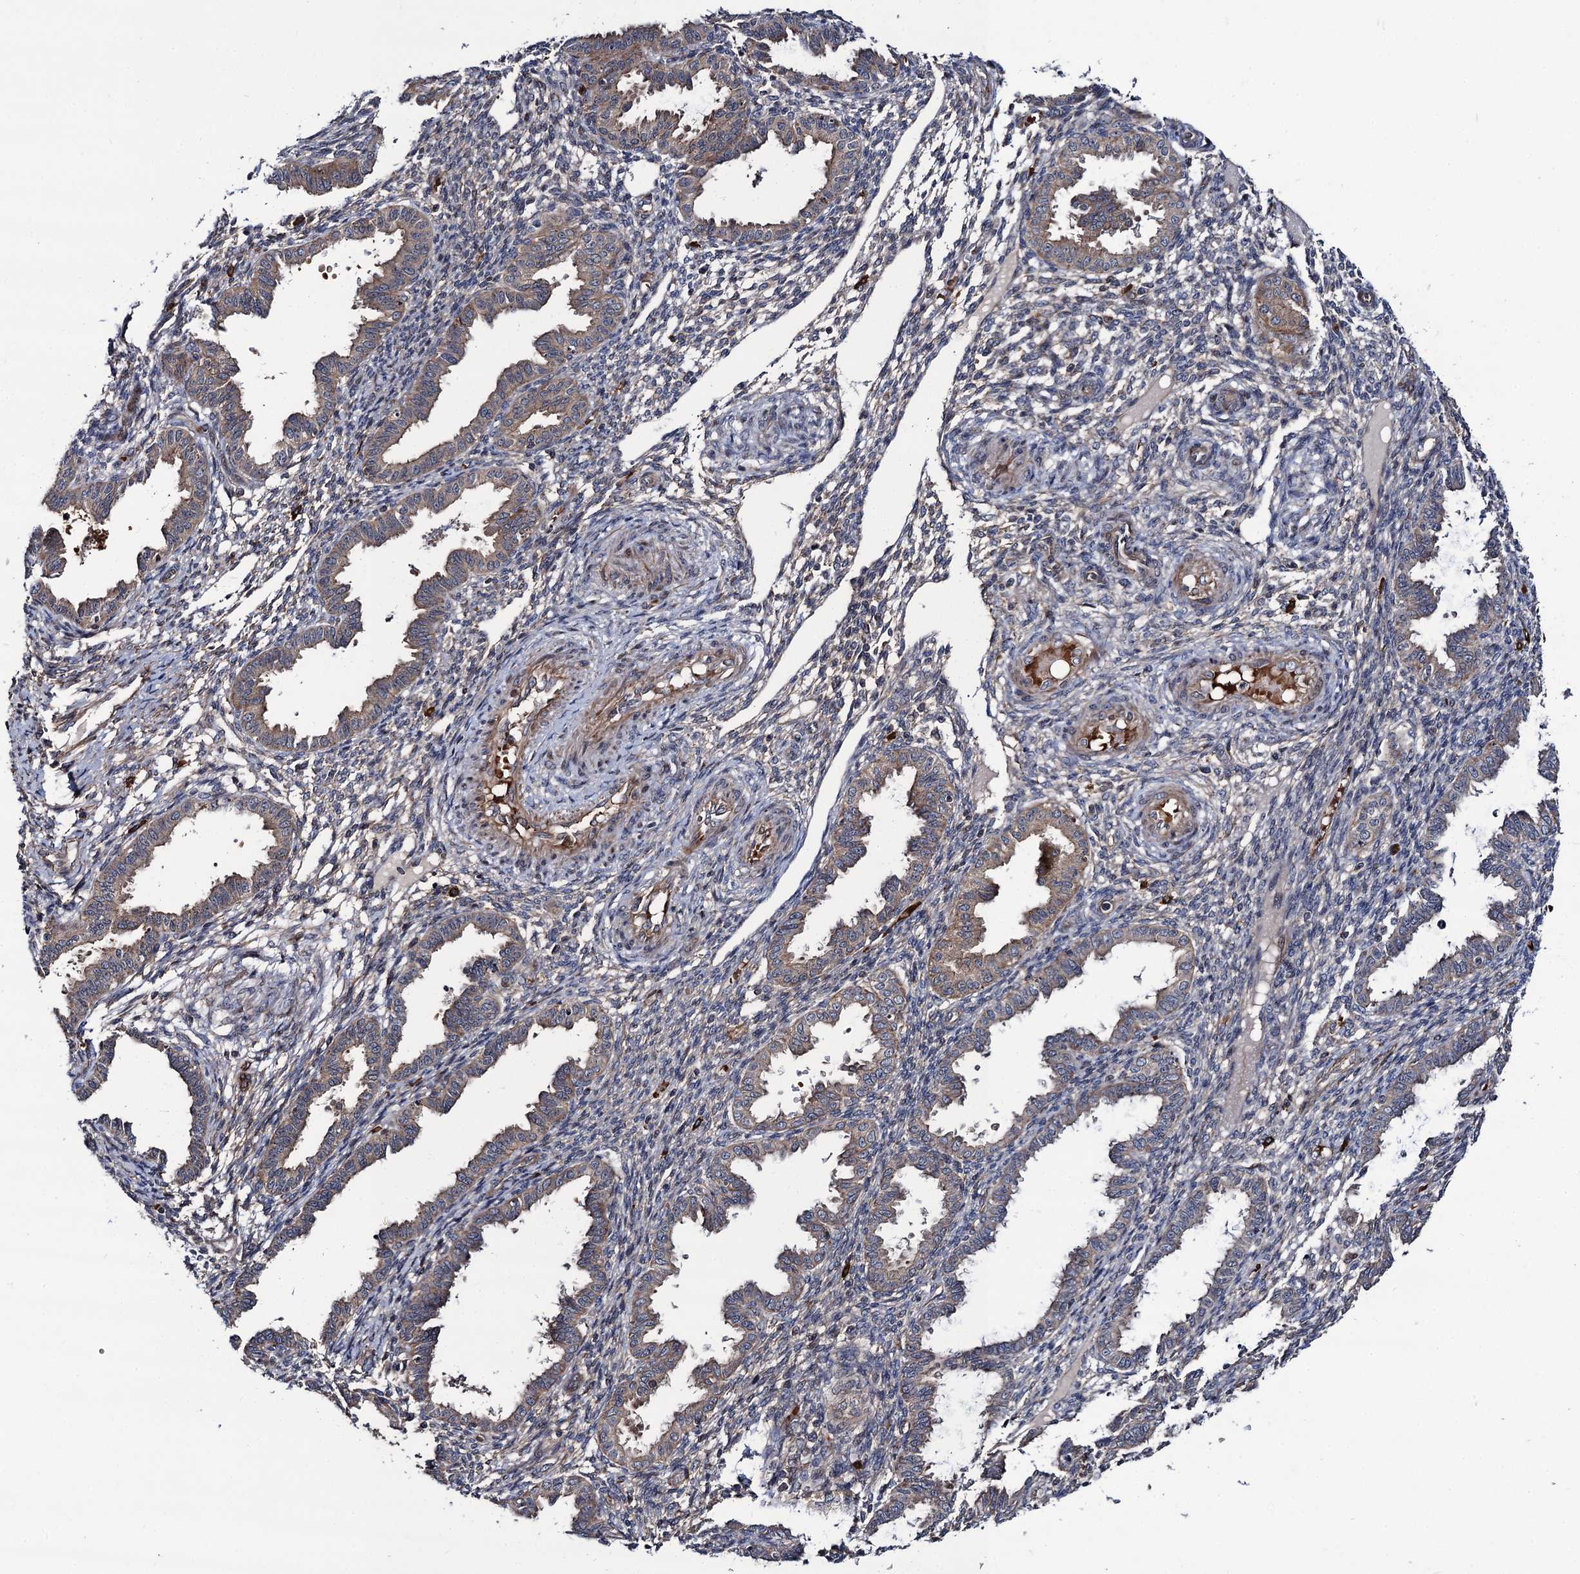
{"staining": {"intensity": "negative", "quantity": "none", "location": "none"}, "tissue": "endometrium", "cell_type": "Cells in endometrial stroma", "image_type": "normal", "snomed": [{"axis": "morphology", "description": "Normal tissue, NOS"}, {"axis": "topography", "description": "Endometrium"}], "caption": "Immunohistochemistry (IHC) of unremarkable endometrium displays no expression in cells in endometrial stroma. The staining is performed using DAB (3,3'-diaminobenzidine) brown chromogen with nuclei counter-stained in using hematoxylin.", "gene": "KXD1", "patient": {"sex": "female", "age": 33}}